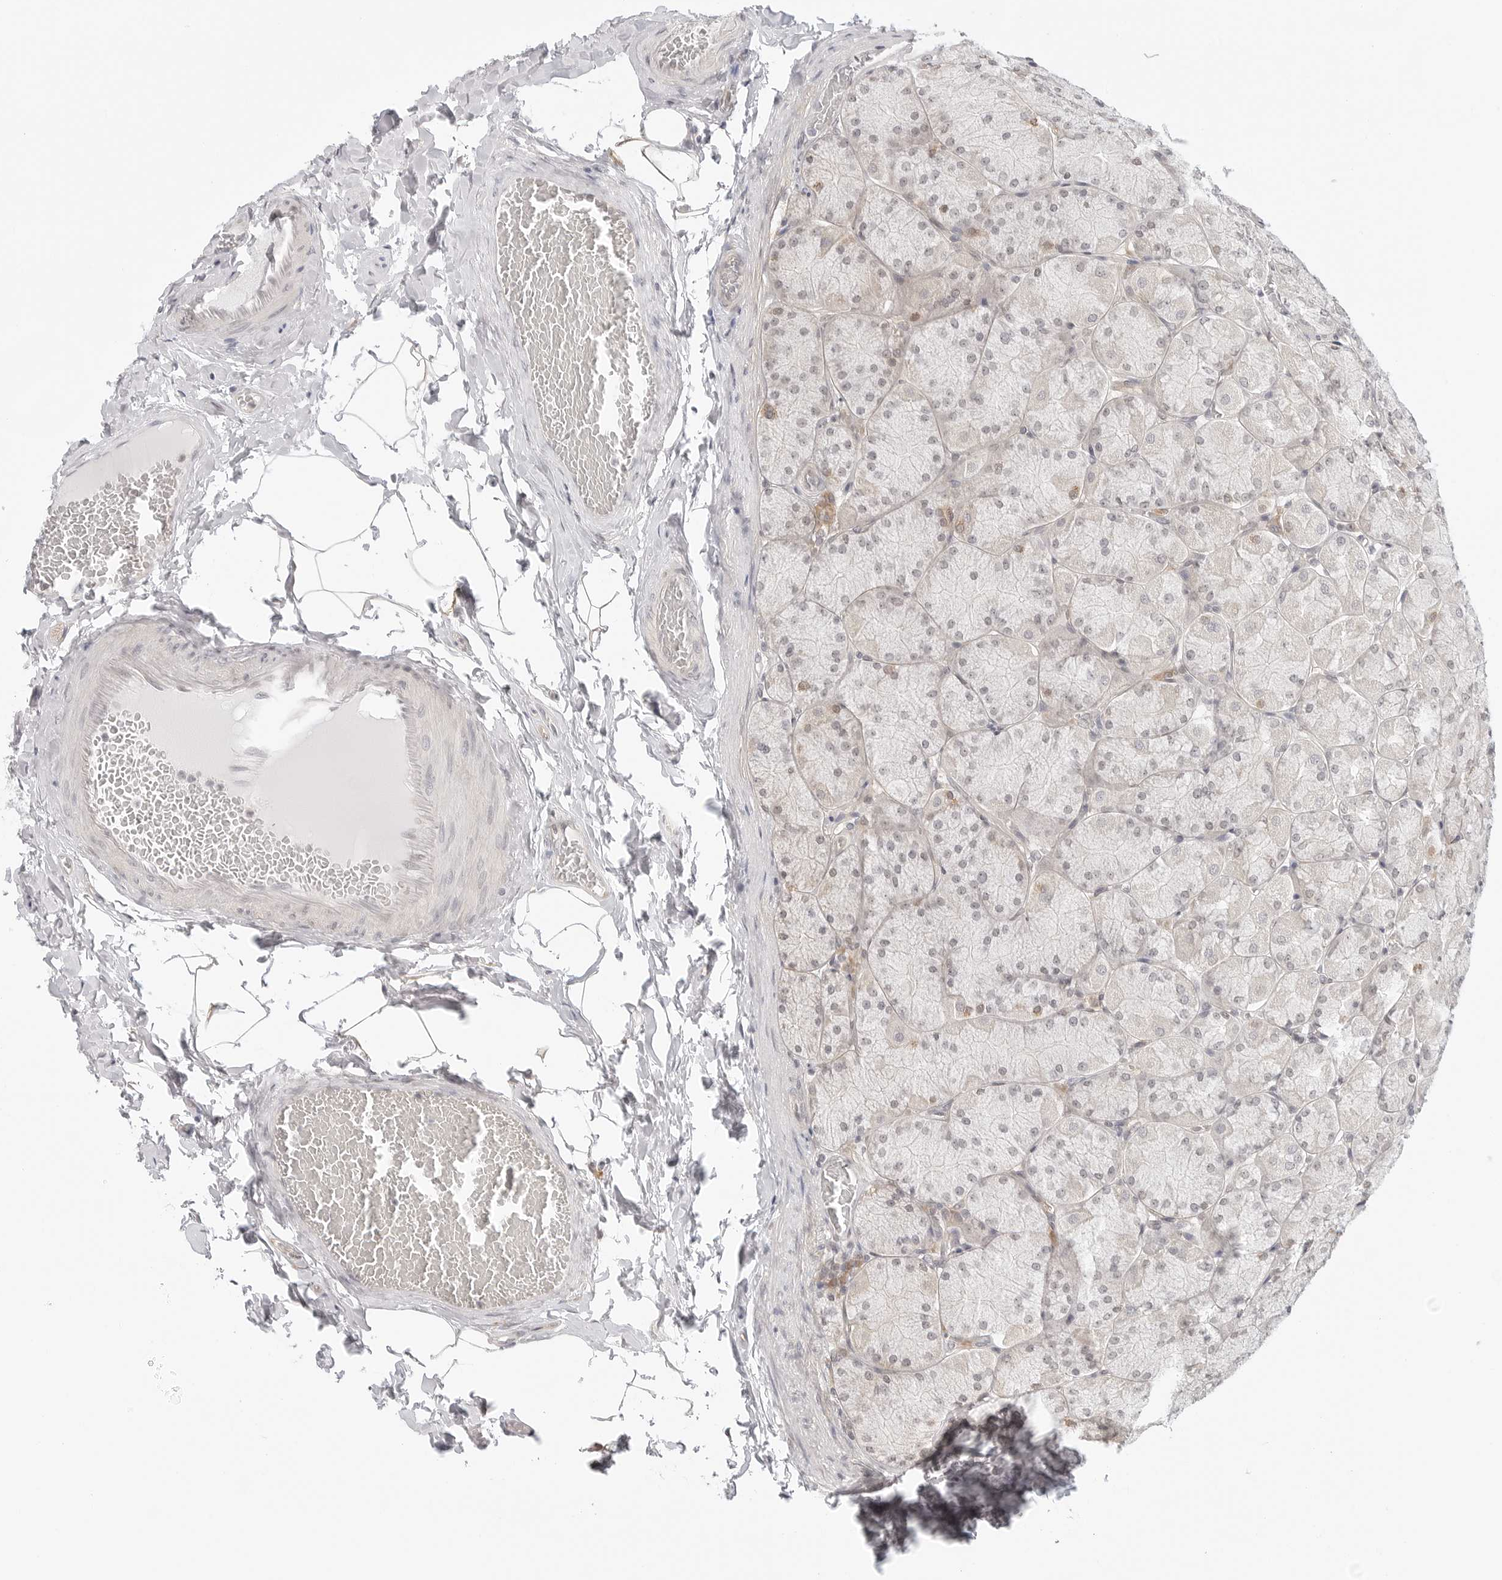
{"staining": {"intensity": "moderate", "quantity": "25%-75%", "location": "cytoplasmic/membranous"}, "tissue": "stomach", "cell_type": "Glandular cells", "image_type": "normal", "snomed": [{"axis": "morphology", "description": "Normal tissue, NOS"}, {"axis": "topography", "description": "Stomach, upper"}], "caption": "This micrograph exhibits immunohistochemistry (IHC) staining of normal human stomach, with medium moderate cytoplasmic/membranous positivity in approximately 25%-75% of glandular cells.", "gene": "TCP1", "patient": {"sex": "female", "age": 56}}